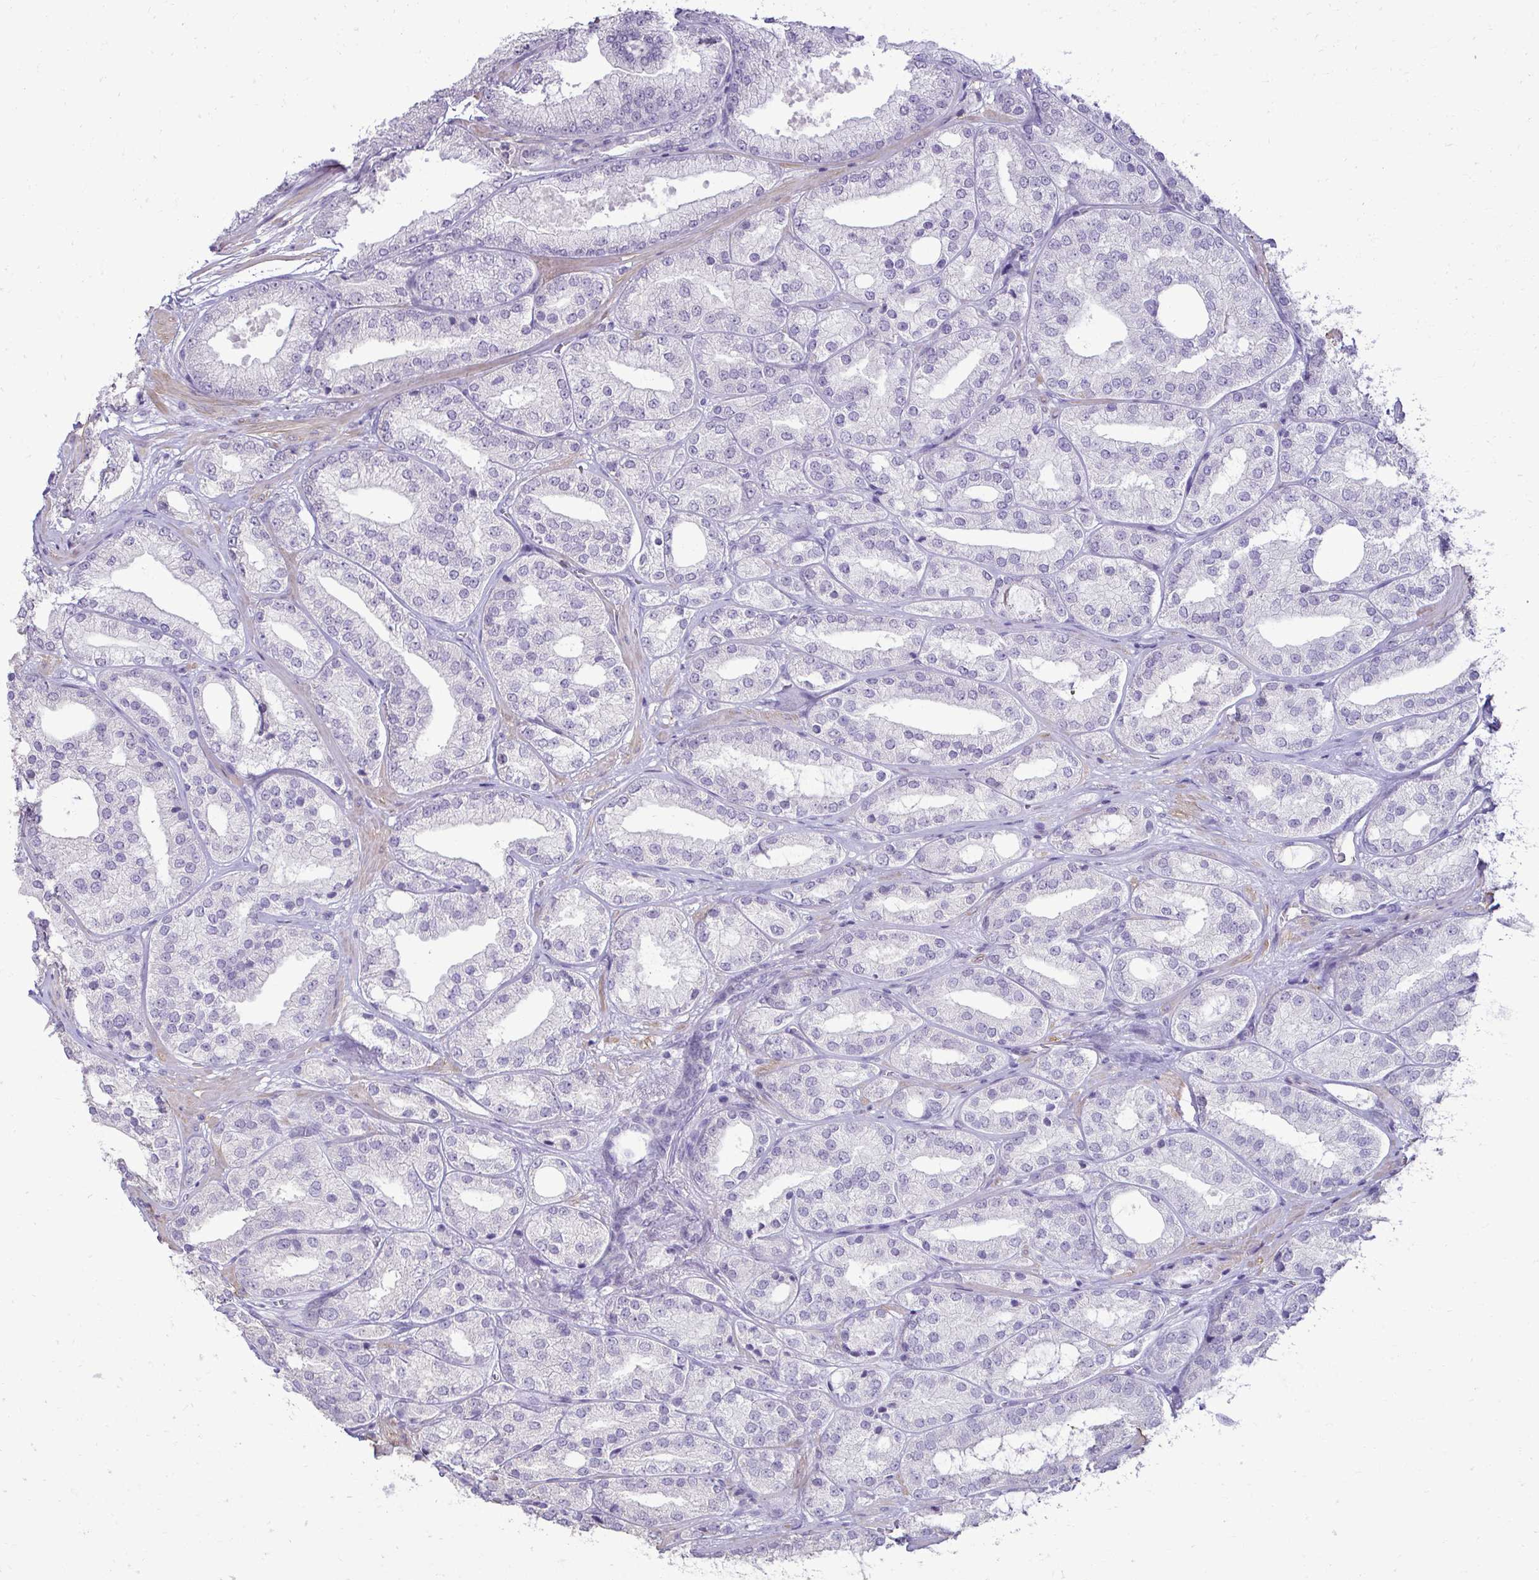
{"staining": {"intensity": "negative", "quantity": "none", "location": "none"}, "tissue": "prostate cancer", "cell_type": "Tumor cells", "image_type": "cancer", "snomed": [{"axis": "morphology", "description": "Adenocarcinoma, High grade"}, {"axis": "topography", "description": "Prostate"}], "caption": "Tumor cells are negative for brown protein staining in prostate cancer (adenocarcinoma (high-grade)).", "gene": "SLC30A3", "patient": {"sex": "male", "age": 68}}